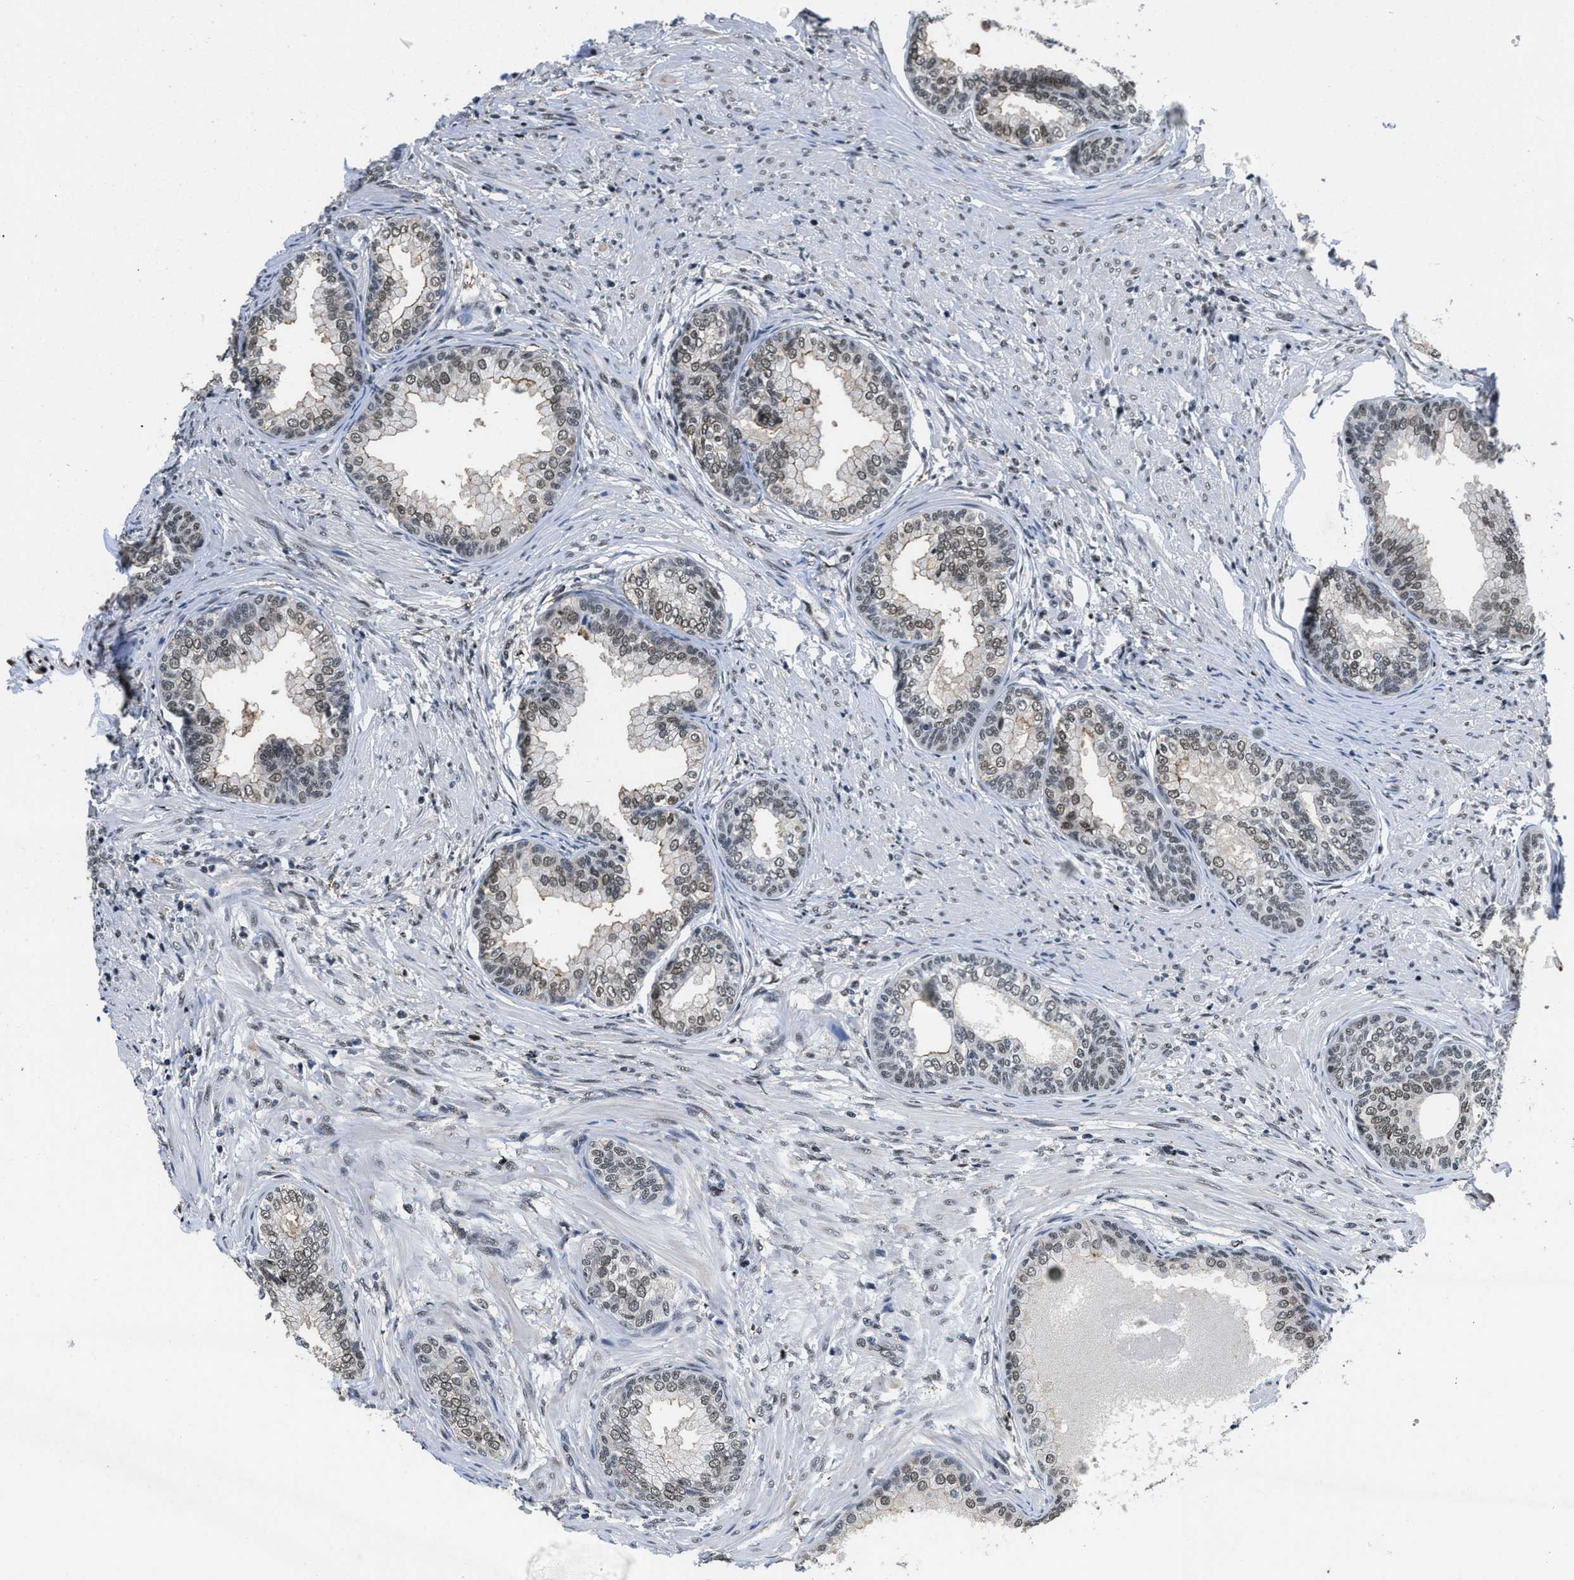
{"staining": {"intensity": "strong", "quantity": "25%-75%", "location": "nuclear"}, "tissue": "prostate", "cell_type": "Glandular cells", "image_type": "normal", "snomed": [{"axis": "morphology", "description": "Normal tissue, NOS"}, {"axis": "topography", "description": "Prostate"}], "caption": "Brown immunohistochemical staining in benign human prostate reveals strong nuclear positivity in about 25%-75% of glandular cells.", "gene": "HNRNPF", "patient": {"sex": "male", "age": 76}}